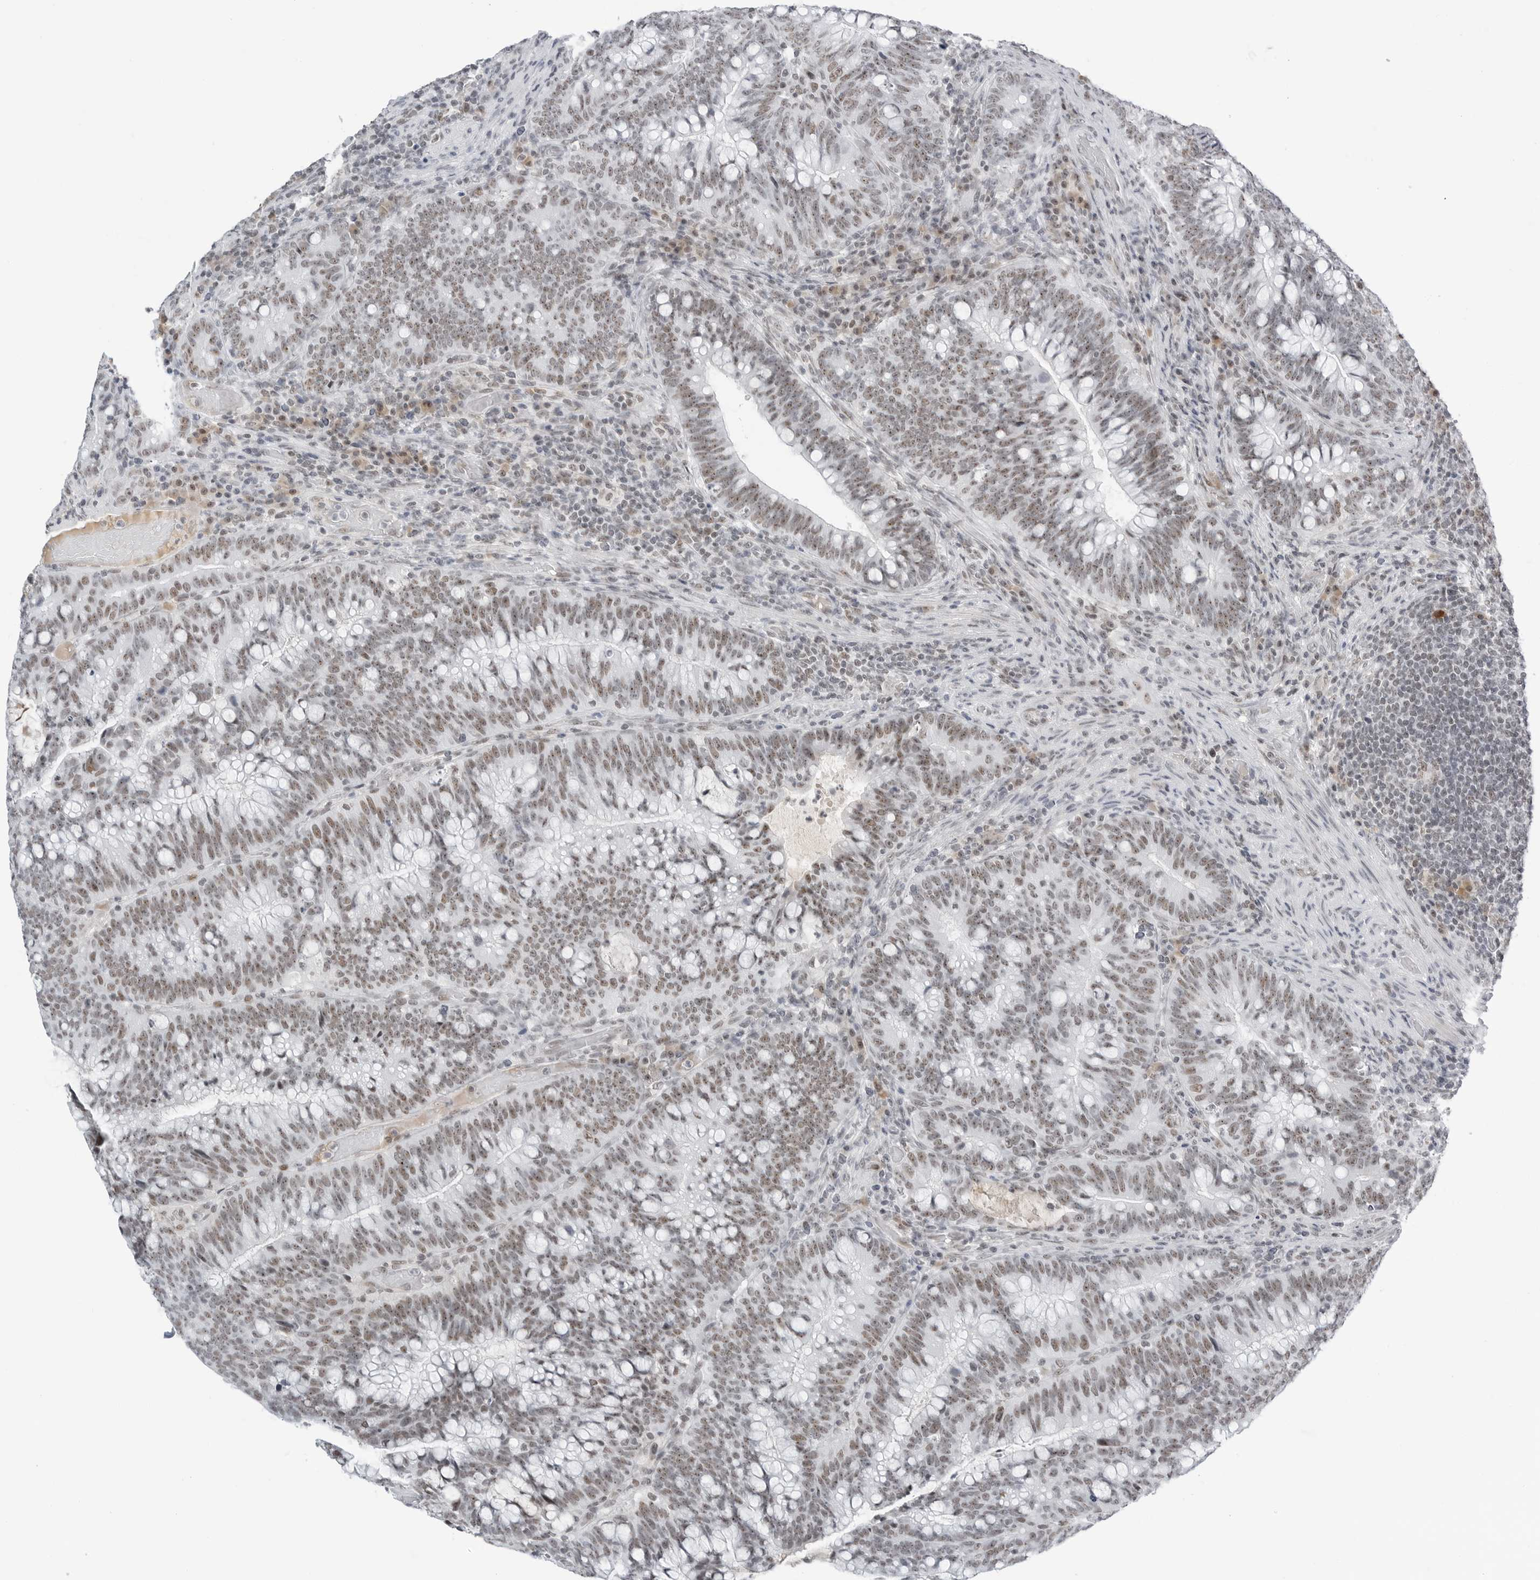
{"staining": {"intensity": "weak", "quantity": ">75%", "location": "nuclear"}, "tissue": "colorectal cancer", "cell_type": "Tumor cells", "image_type": "cancer", "snomed": [{"axis": "morphology", "description": "Adenocarcinoma, NOS"}, {"axis": "topography", "description": "Colon"}], "caption": "Colorectal cancer tissue displays weak nuclear positivity in about >75% of tumor cells", "gene": "WRAP53", "patient": {"sex": "female", "age": 66}}